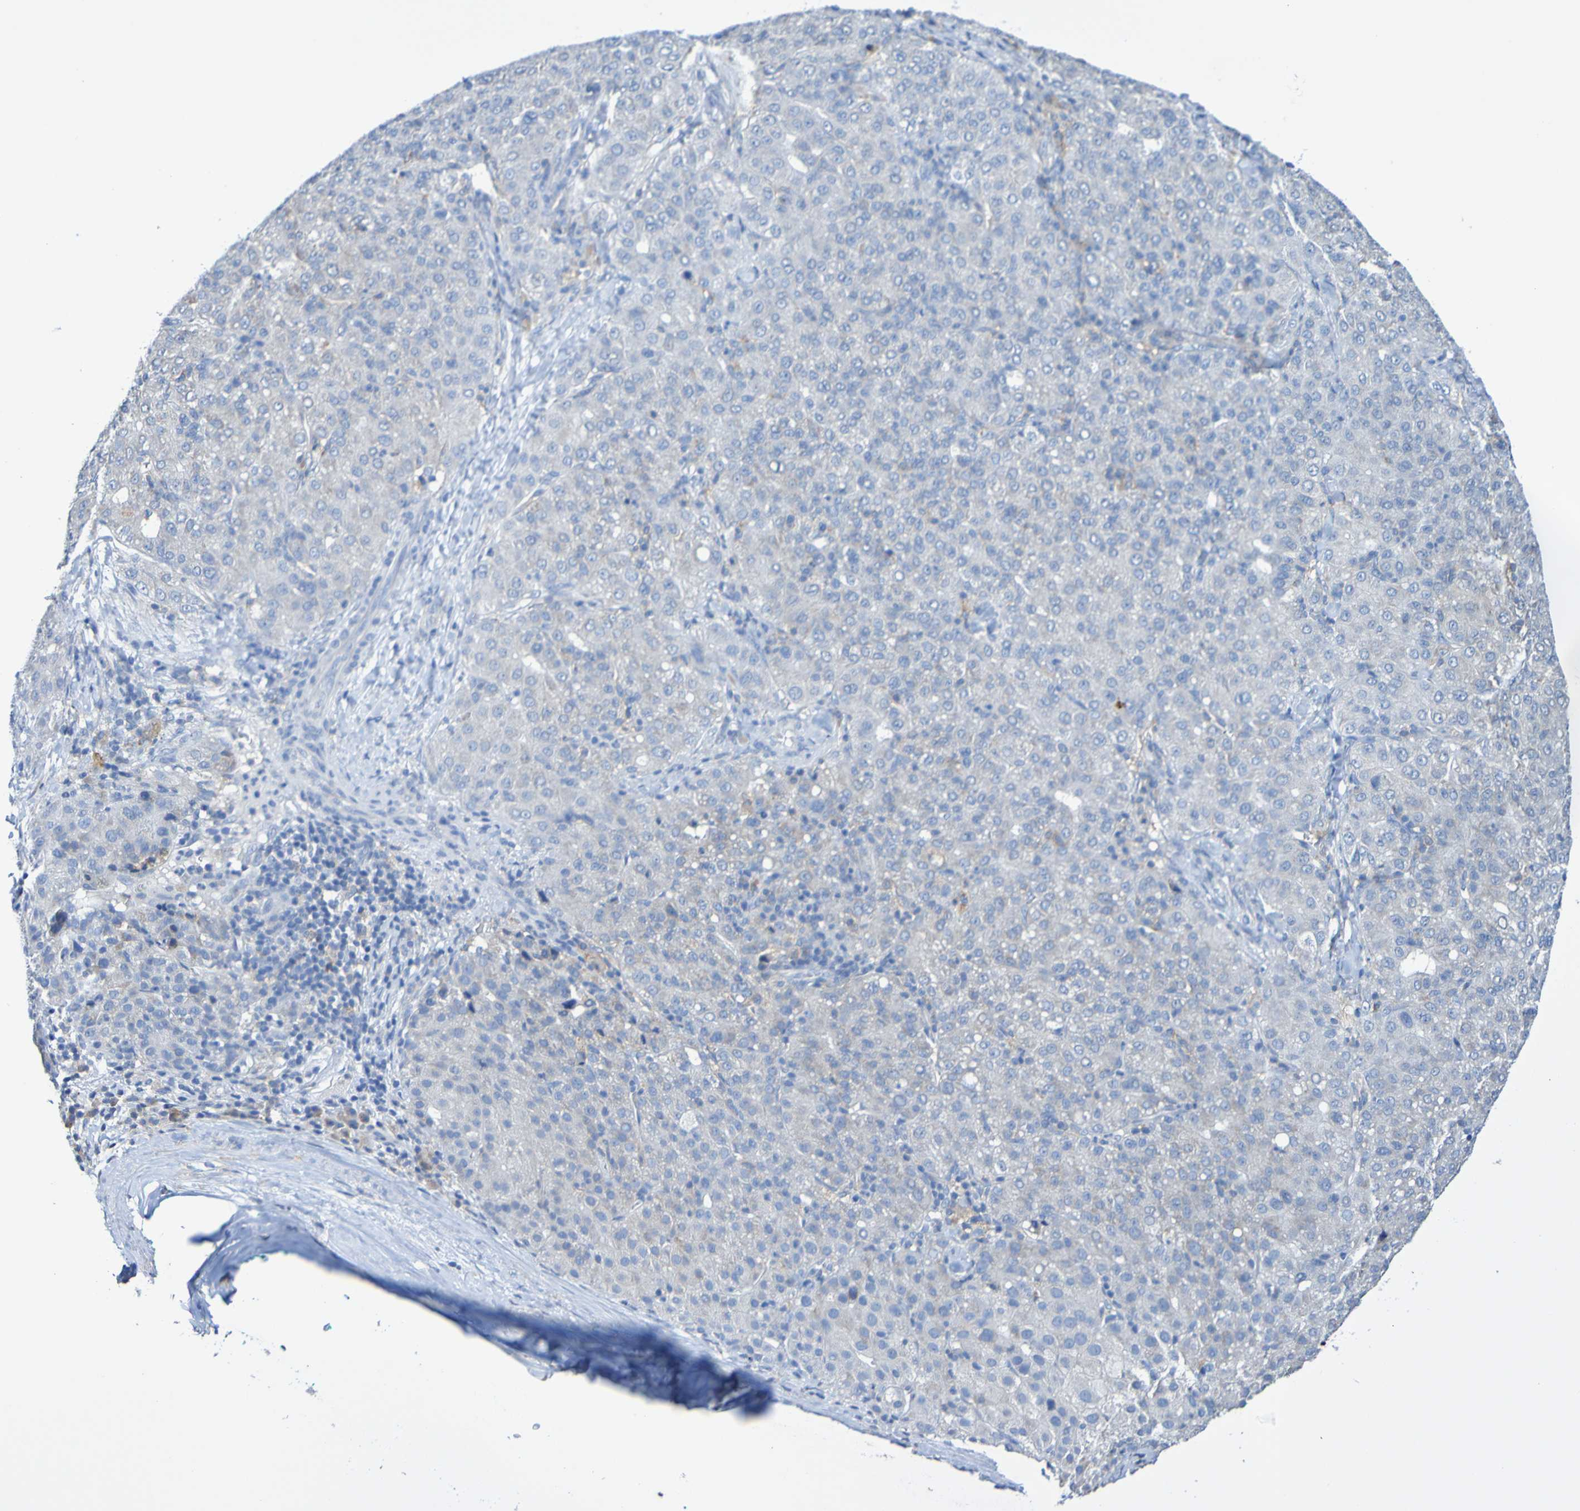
{"staining": {"intensity": "negative", "quantity": "none", "location": "none"}, "tissue": "liver cancer", "cell_type": "Tumor cells", "image_type": "cancer", "snomed": [{"axis": "morphology", "description": "Carcinoma, Hepatocellular, NOS"}, {"axis": "topography", "description": "Liver"}], "caption": "An immunohistochemistry (IHC) photomicrograph of liver hepatocellular carcinoma is shown. There is no staining in tumor cells of liver hepatocellular carcinoma.", "gene": "SLC3A2", "patient": {"sex": "male", "age": 65}}